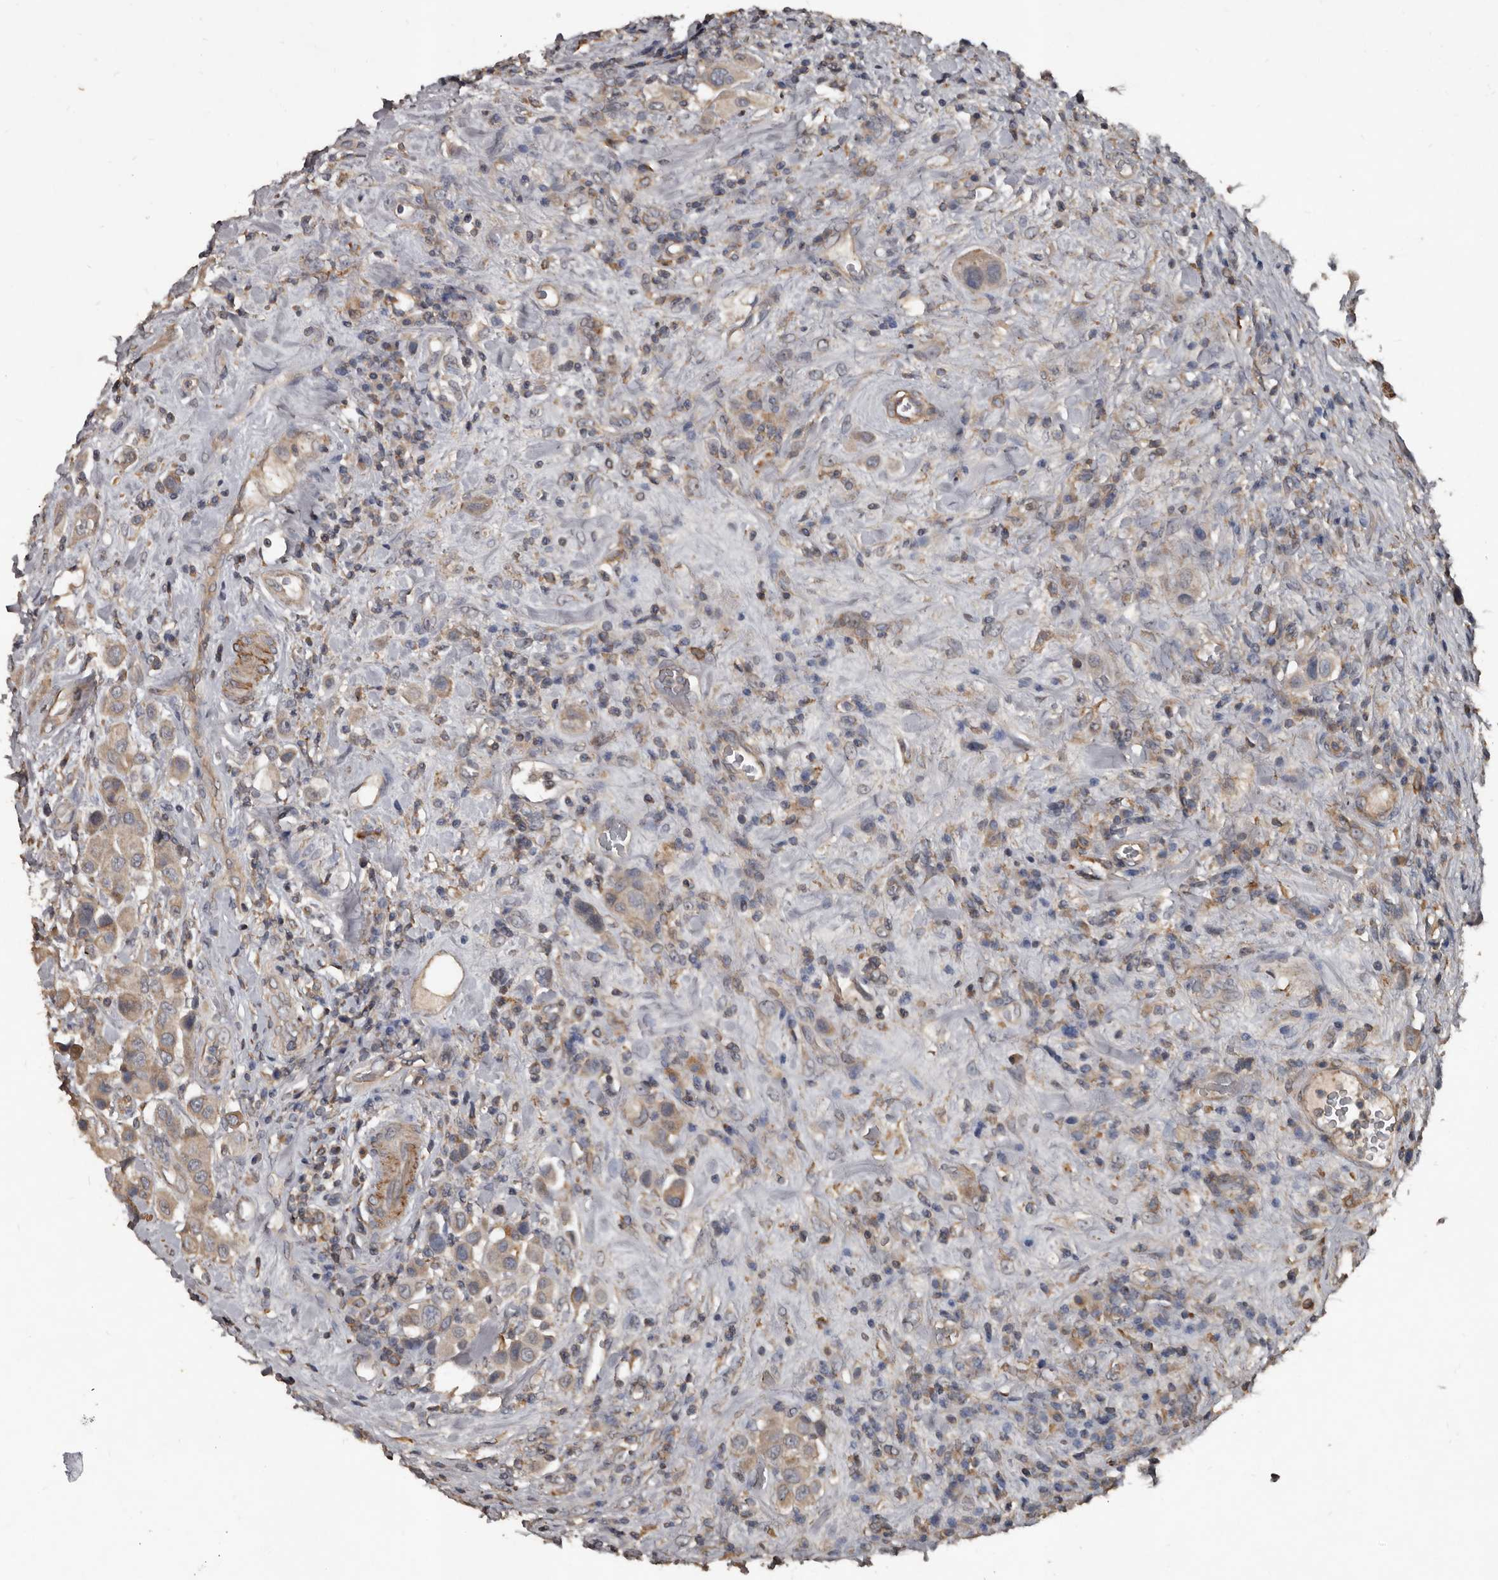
{"staining": {"intensity": "weak", "quantity": ">75%", "location": "cytoplasmic/membranous"}, "tissue": "urothelial cancer", "cell_type": "Tumor cells", "image_type": "cancer", "snomed": [{"axis": "morphology", "description": "Urothelial carcinoma, High grade"}, {"axis": "topography", "description": "Urinary bladder"}], "caption": "A low amount of weak cytoplasmic/membranous positivity is identified in approximately >75% of tumor cells in urothelial cancer tissue.", "gene": "GREB1", "patient": {"sex": "male", "age": 50}}